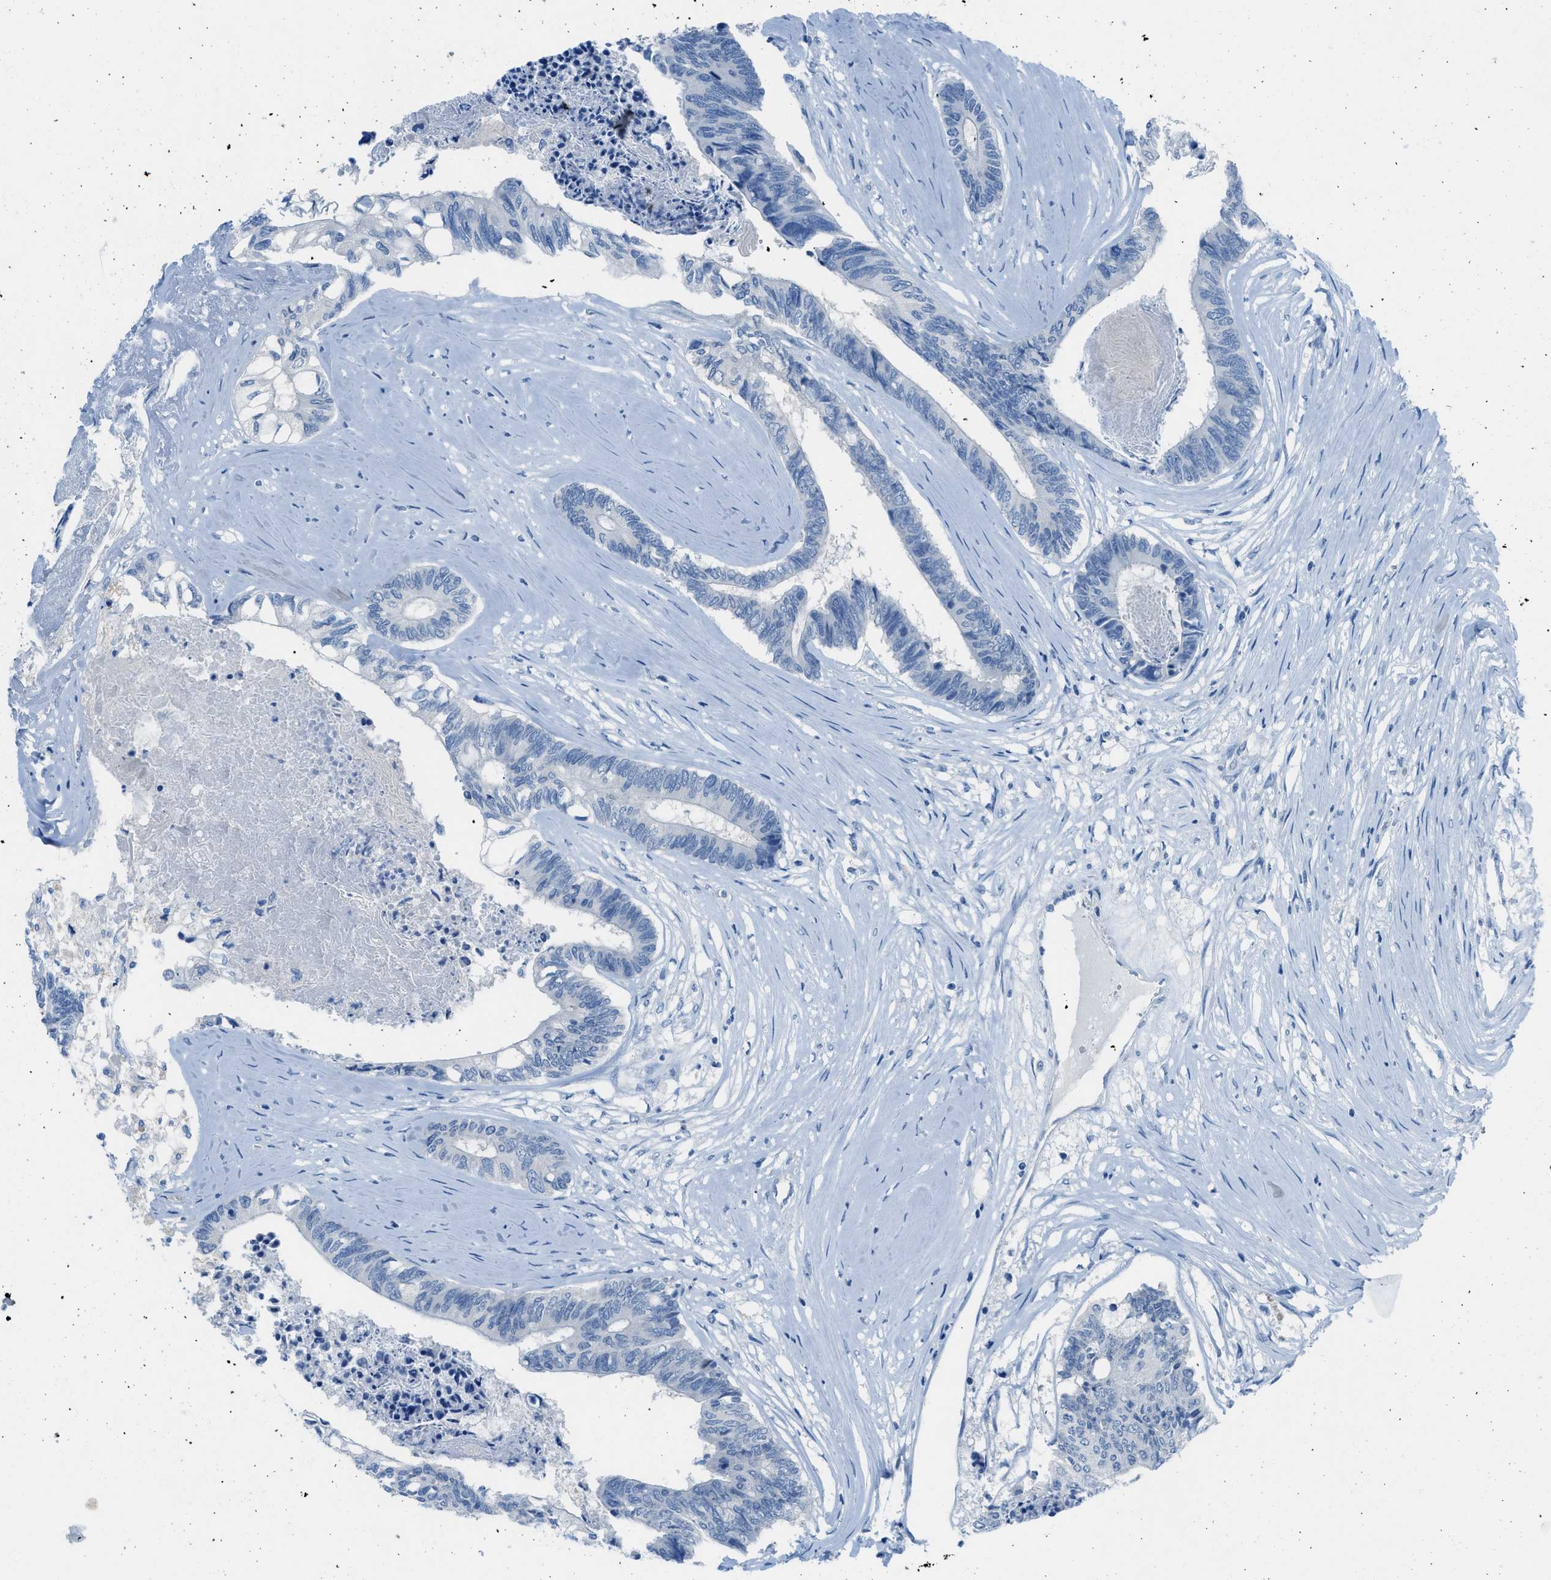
{"staining": {"intensity": "negative", "quantity": "none", "location": "none"}, "tissue": "colorectal cancer", "cell_type": "Tumor cells", "image_type": "cancer", "snomed": [{"axis": "morphology", "description": "Adenocarcinoma, NOS"}, {"axis": "topography", "description": "Rectum"}], "caption": "Human colorectal cancer stained for a protein using immunohistochemistry demonstrates no staining in tumor cells.", "gene": "ACAN", "patient": {"sex": "male", "age": 63}}